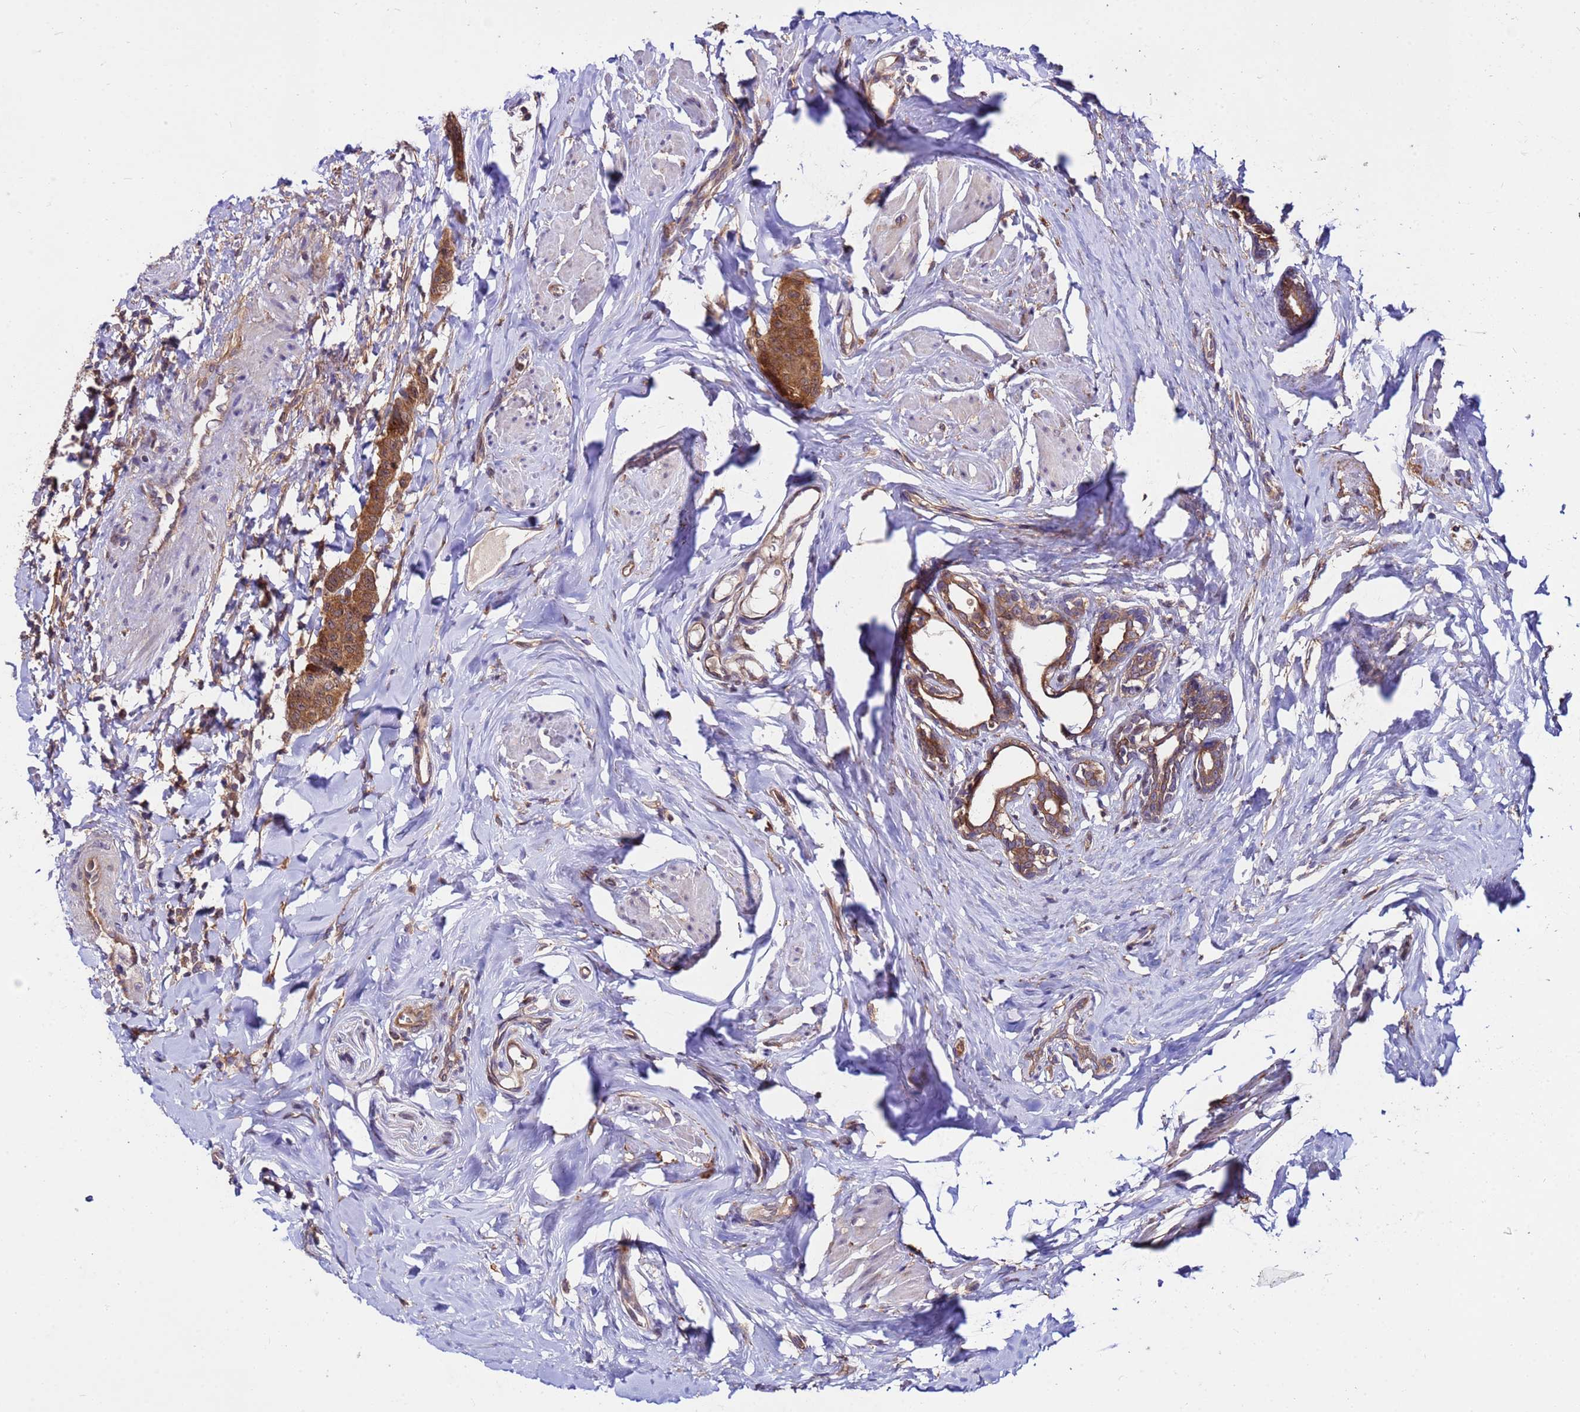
{"staining": {"intensity": "moderate", "quantity": ">75%", "location": "cytoplasmic/membranous"}, "tissue": "breast cancer", "cell_type": "Tumor cells", "image_type": "cancer", "snomed": [{"axis": "morphology", "description": "Duct carcinoma"}, {"axis": "topography", "description": "Breast"}], "caption": "Intraductal carcinoma (breast) was stained to show a protein in brown. There is medium levels of moderate cytoplasmic/membranous expression in about >75% of tumor cells.", "gene": "GET3", "patient": {"sex": "female", "age": 40}}